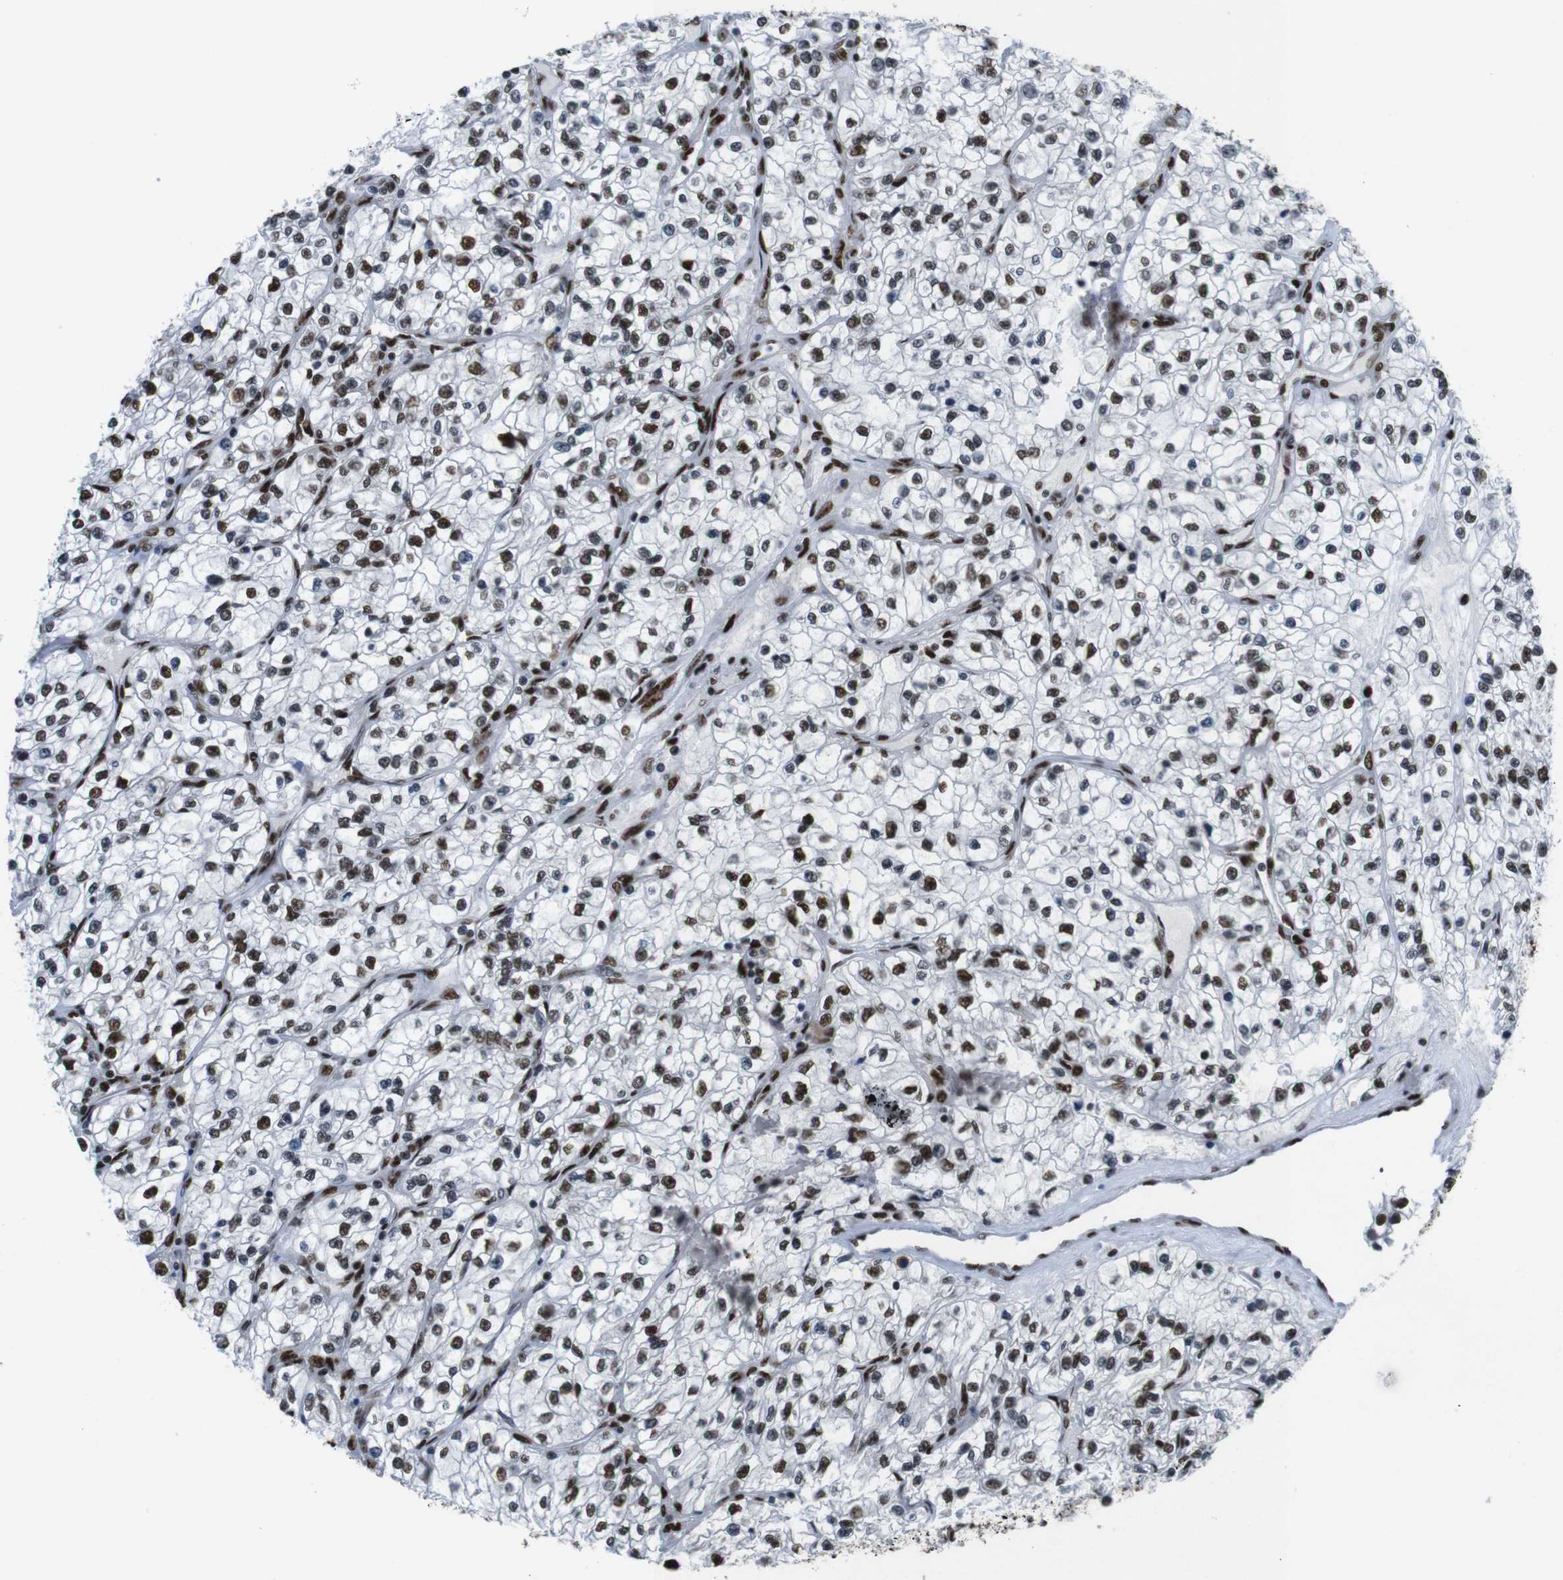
{"staining": {"intensity": "strong", "quantity": ">75%", "location": "nuclear"}, "tissue": "renal cancer", "cell_type": "Tumor cells", "image_type": "cancer", "snomed": [{"axis": "morphology", "description": "Adenocarcinoma, NOS"}, {"axis": "topography", "description": "Kidney"}], "caption": "This is a photomicrograph of IHC staining of renal cancer, which shows strong staining in the nuclear of tumor cells.", "gene": "PSME3", "patient": {"sex": "female", "age": 57}}